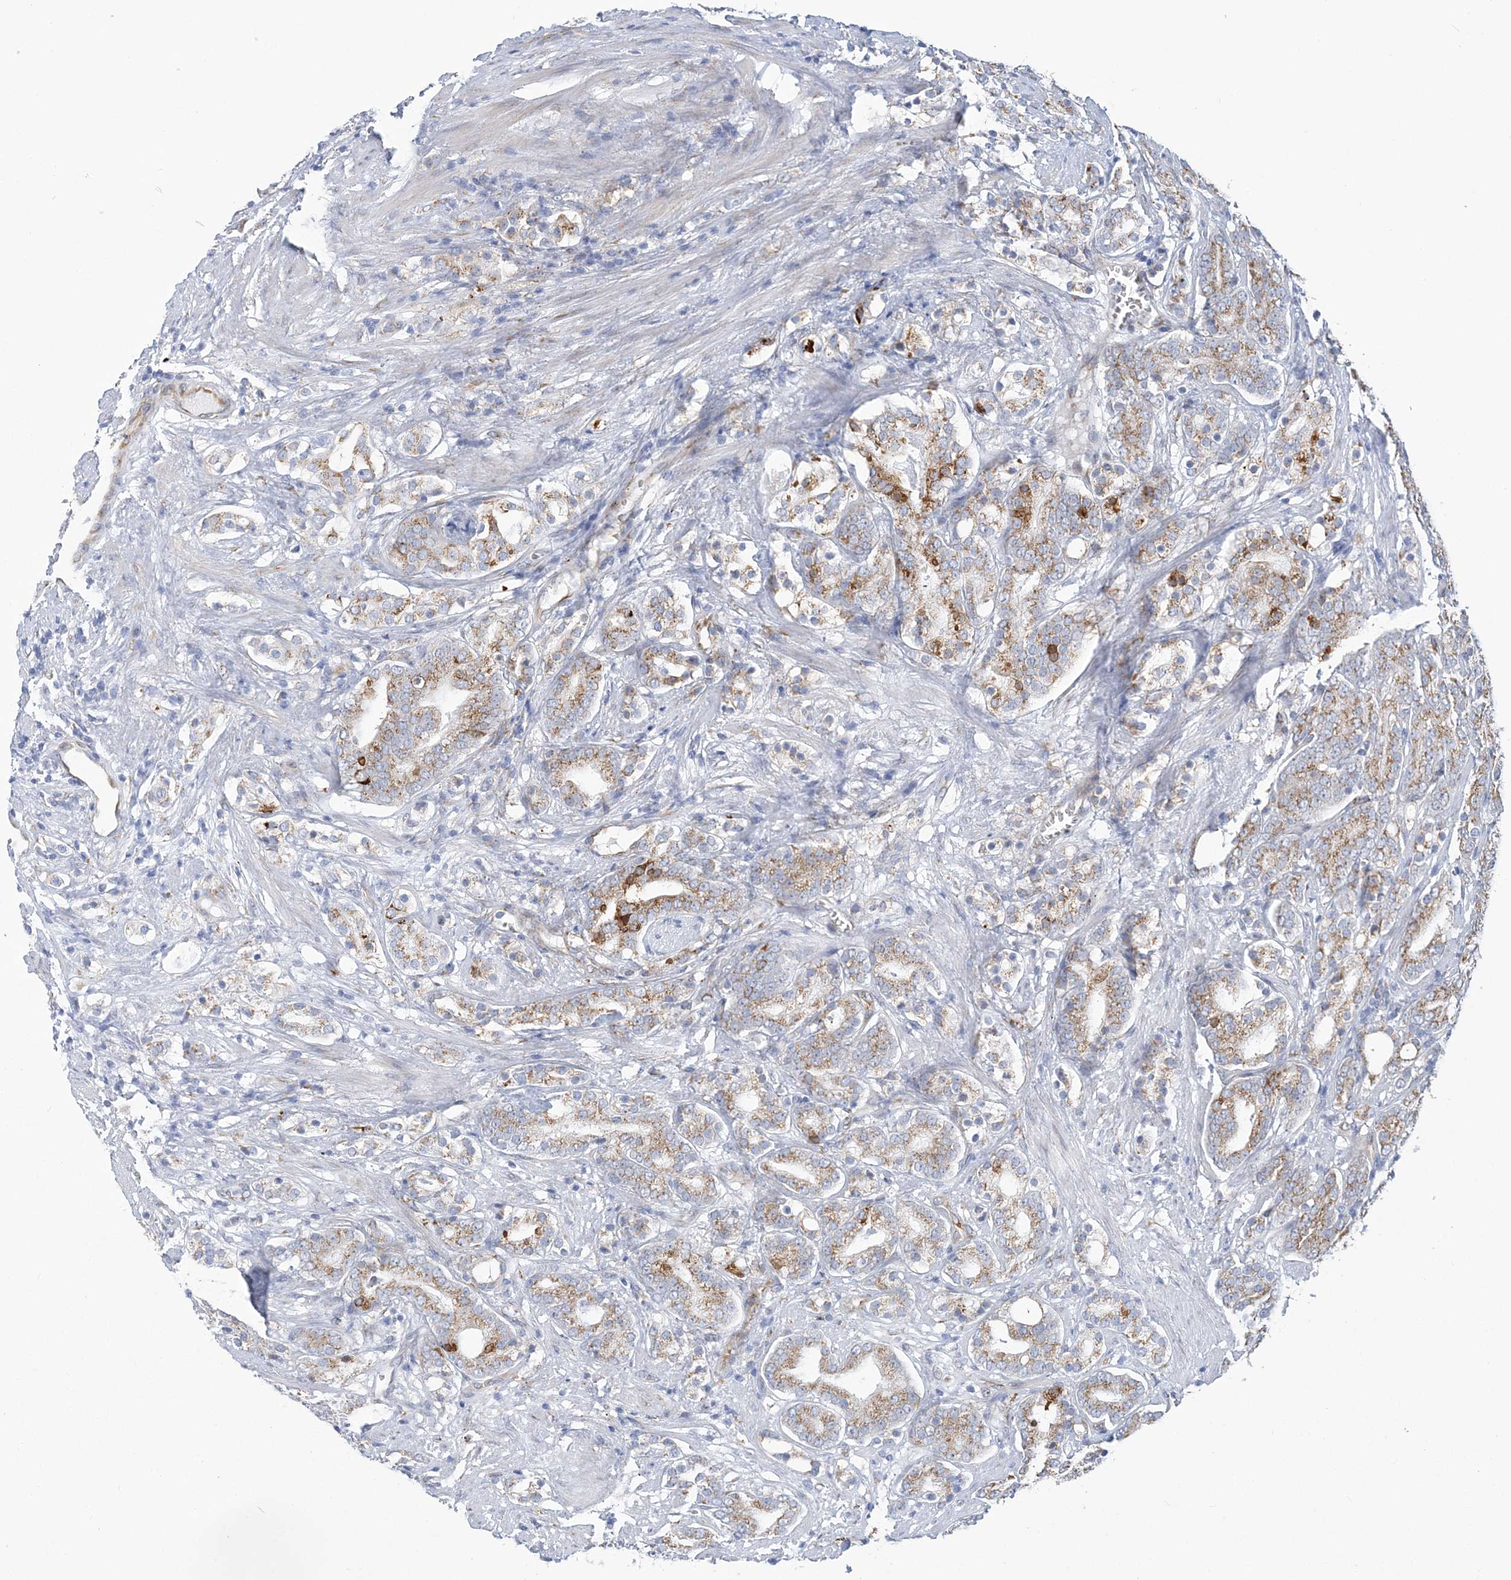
{"staining": {"intensity": "moderate", "quantity": "25%-75%", "location": "cytoplasmic/membranous"}, "tissue": "prostate cancer", "cell_type": "Tumor cells", "image_type": "cancer", "snomed": [{"axis": "morphology", "description": "Adenocarcinoma, High grade"}, {"axis": "topography", "description": "Prostate"}], "caption": "A high-resolution micrograph shows immunohistochemistry (IHC) staining of adenocarcinoma (high-grade) (prostate), which shows moderate cytoplasmic/membranous staining in approximately 25%-75% of tumor cells.", "gene": "PLEKHG4B", "patient": {"sex": "male", "age": 57}}